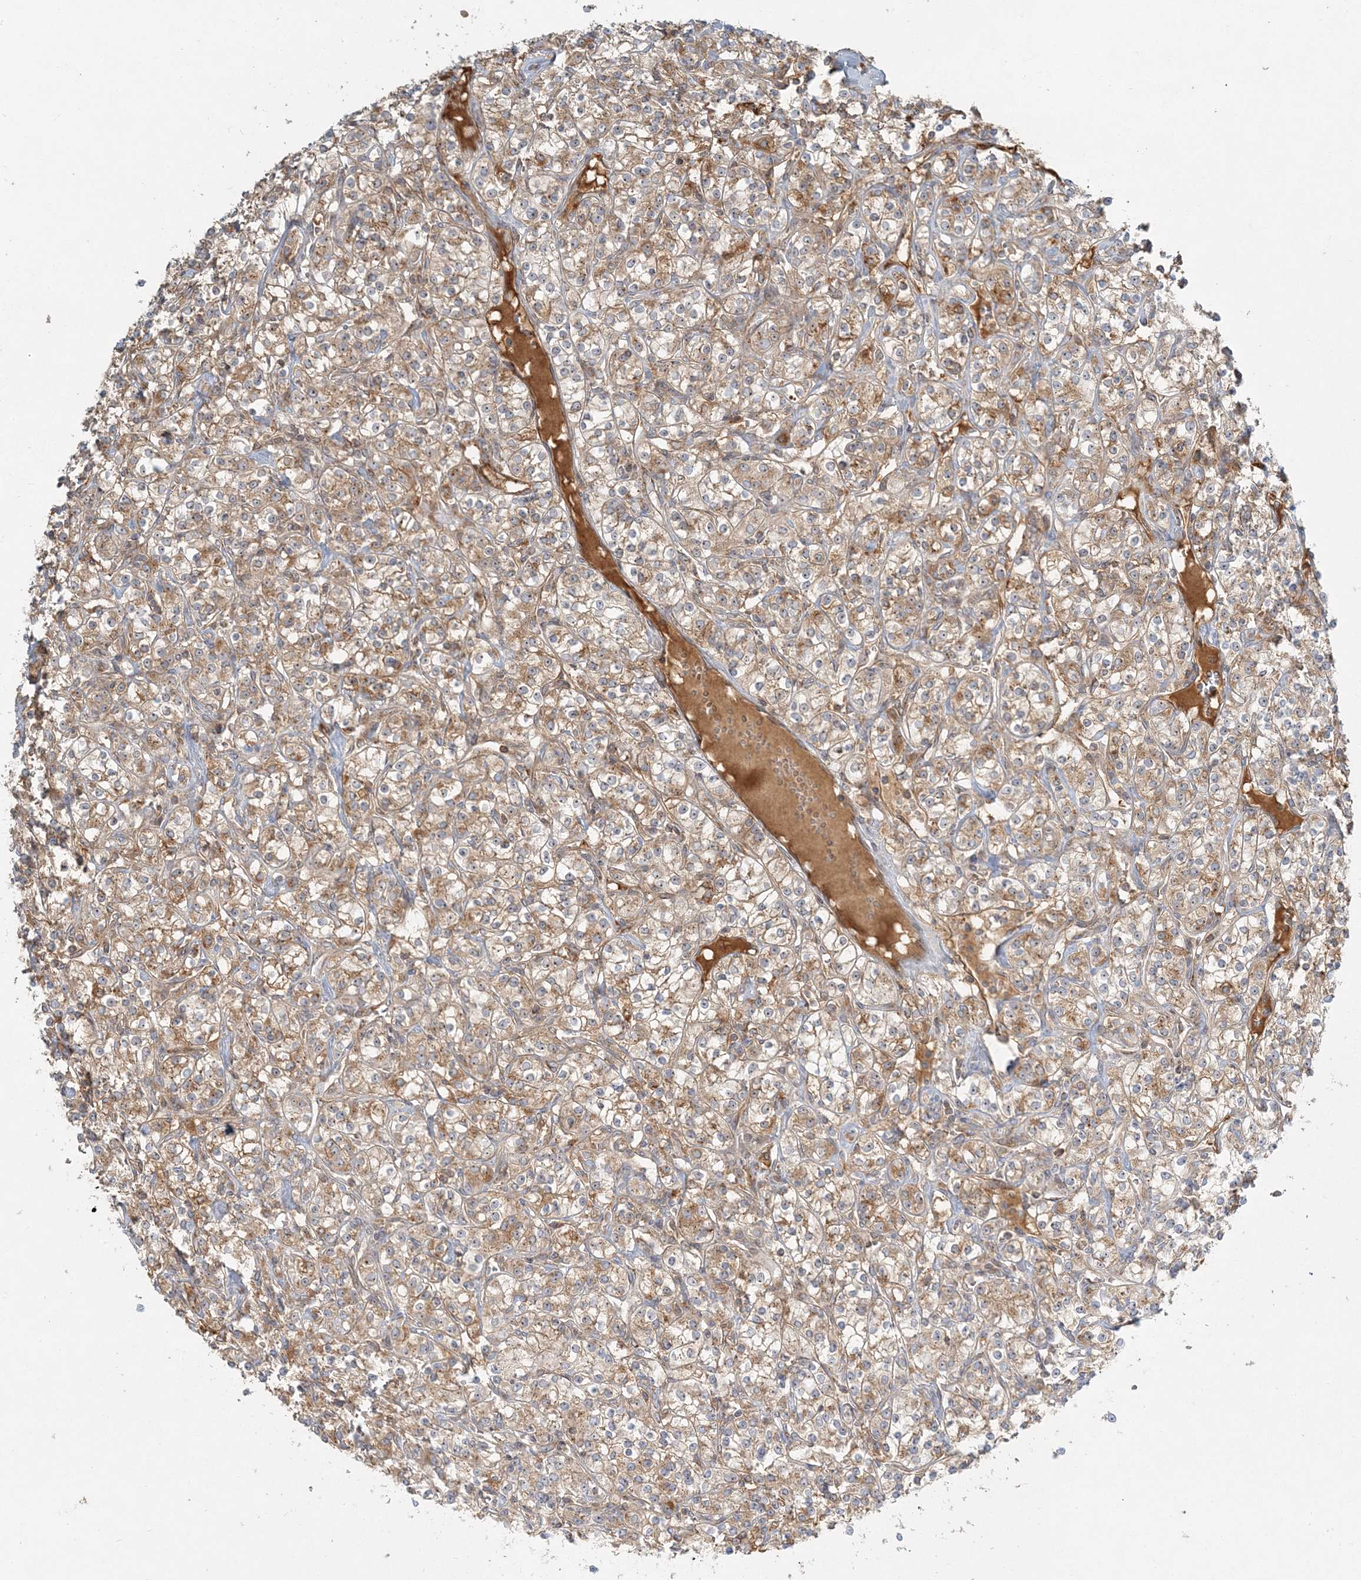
{"staining": {"intensity": "moderate", "quantity": ">75%", "location": "cytoplasmic/membranous"}, "tissue": "renal cancer", "cell_type": "Tumor cells", "image_type": "cancer", "snomed": [{"axis": "morphology", "description": "Adenocarcinoma, NOS"}, {"axis": "topography", "description": "Kidney"}], "caption": "Renal adenocarcinoma stained with DAB (3,3'-diaminobenzidine) immunohistochemistry demonstrates medium levels of moderate cytoplasmic/membranous positivity in approximately >75% of tumor cells. (DAB (3,3'-diaminobenzidine) = brown stain, brightfield microscopy at high magnification).", "gene": "AP1AR", "patient": {"sex": "male", "age": 77}}